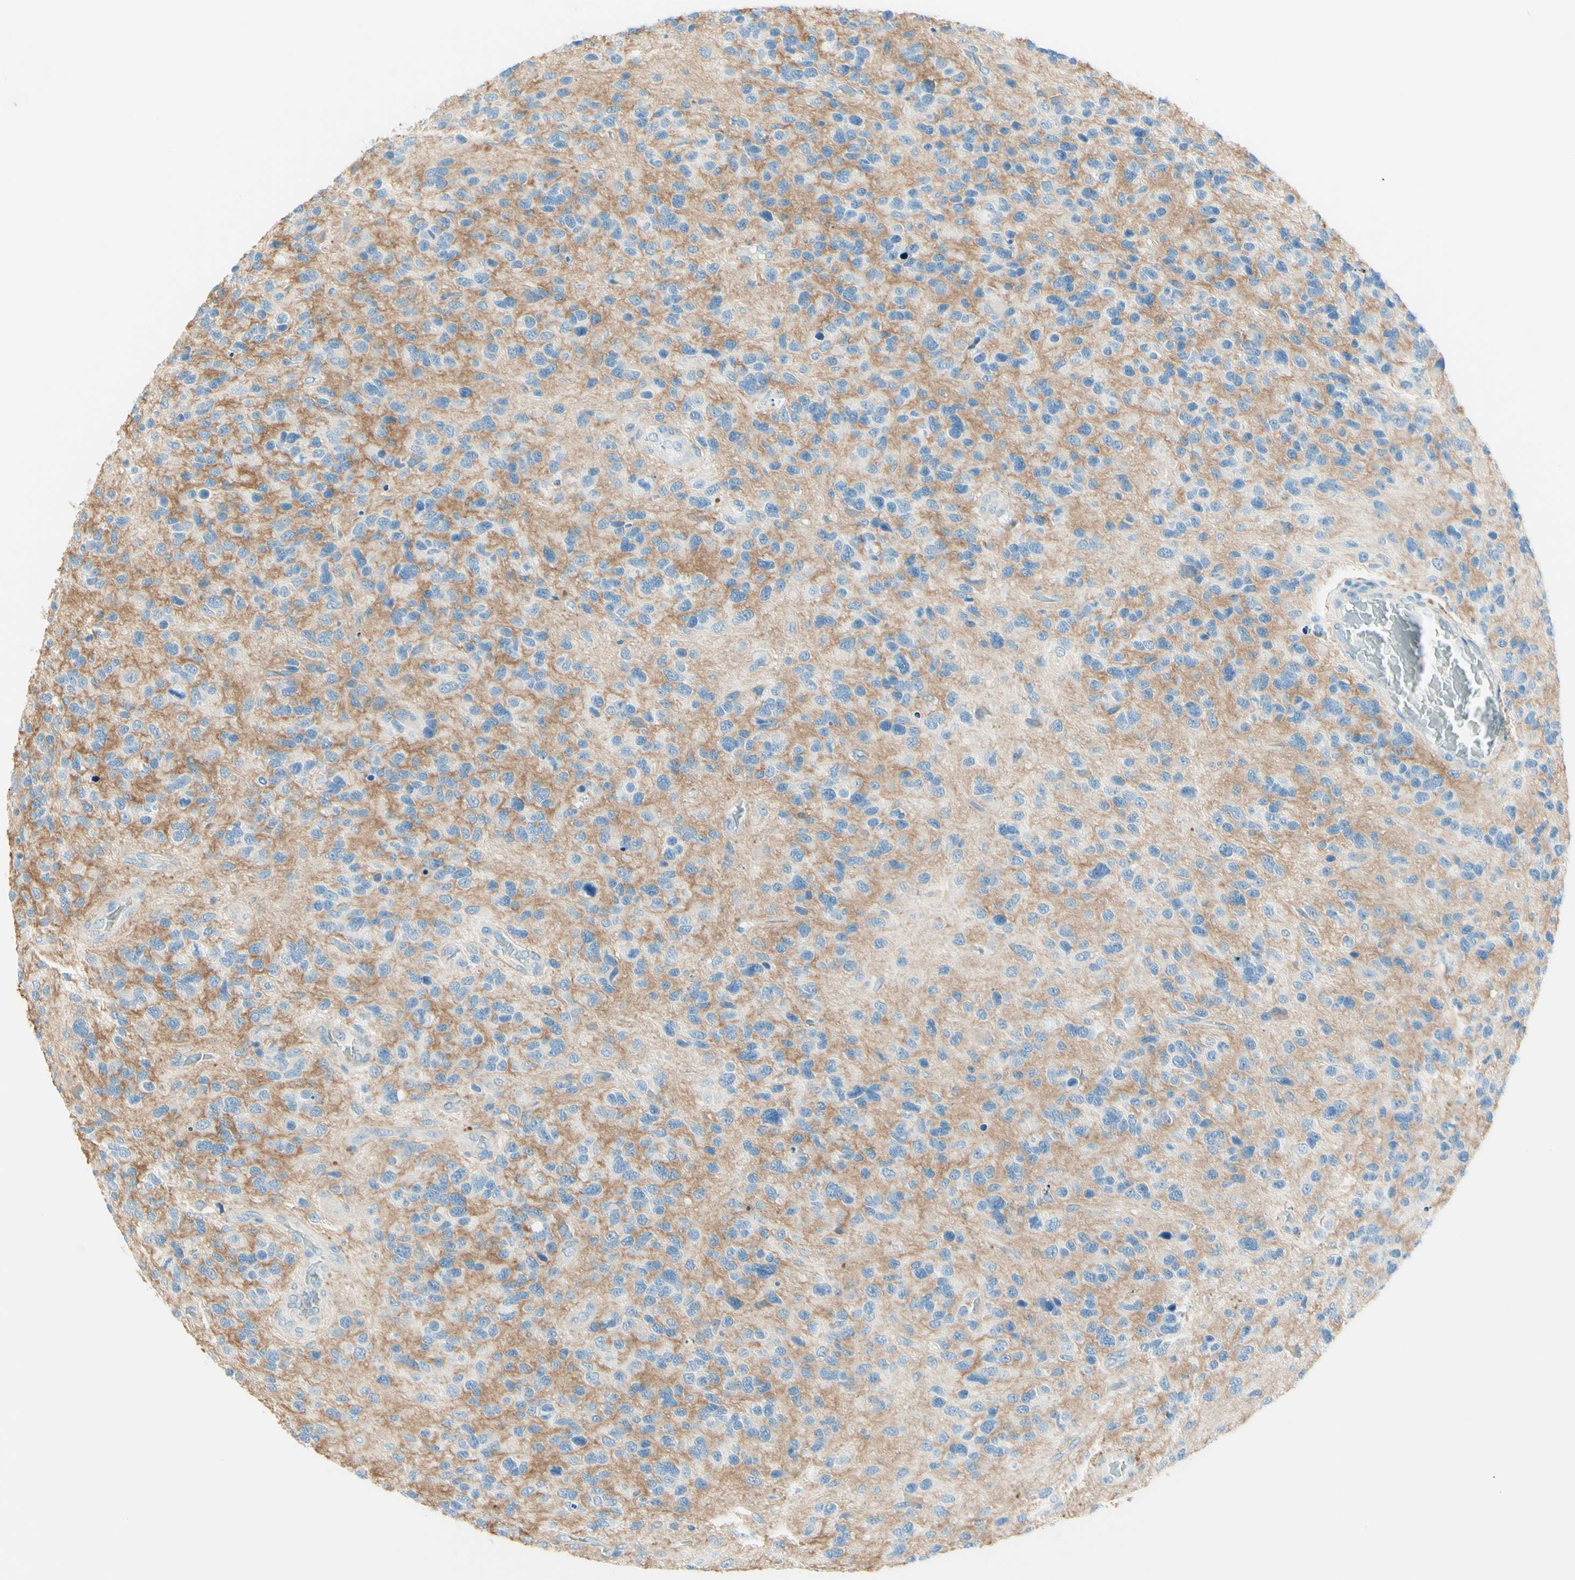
{"staining": {"intensity": "negative", "quantity": "none", "location": "none"}, "tissue": "glioma", "cell_type": "Tumor cells", "image_type": "cancer", "snomed": [{"axis": "morphology", "description": "Glioma, malignant, High grade"}, {"axis": "topography", "description": "Brain"}], "caption": "Histopathology image shows no protein positivity in tumor cells of glioma tissue.", "gene": "NCBP2L", "patient": {"sex": "female", "age": 58}}